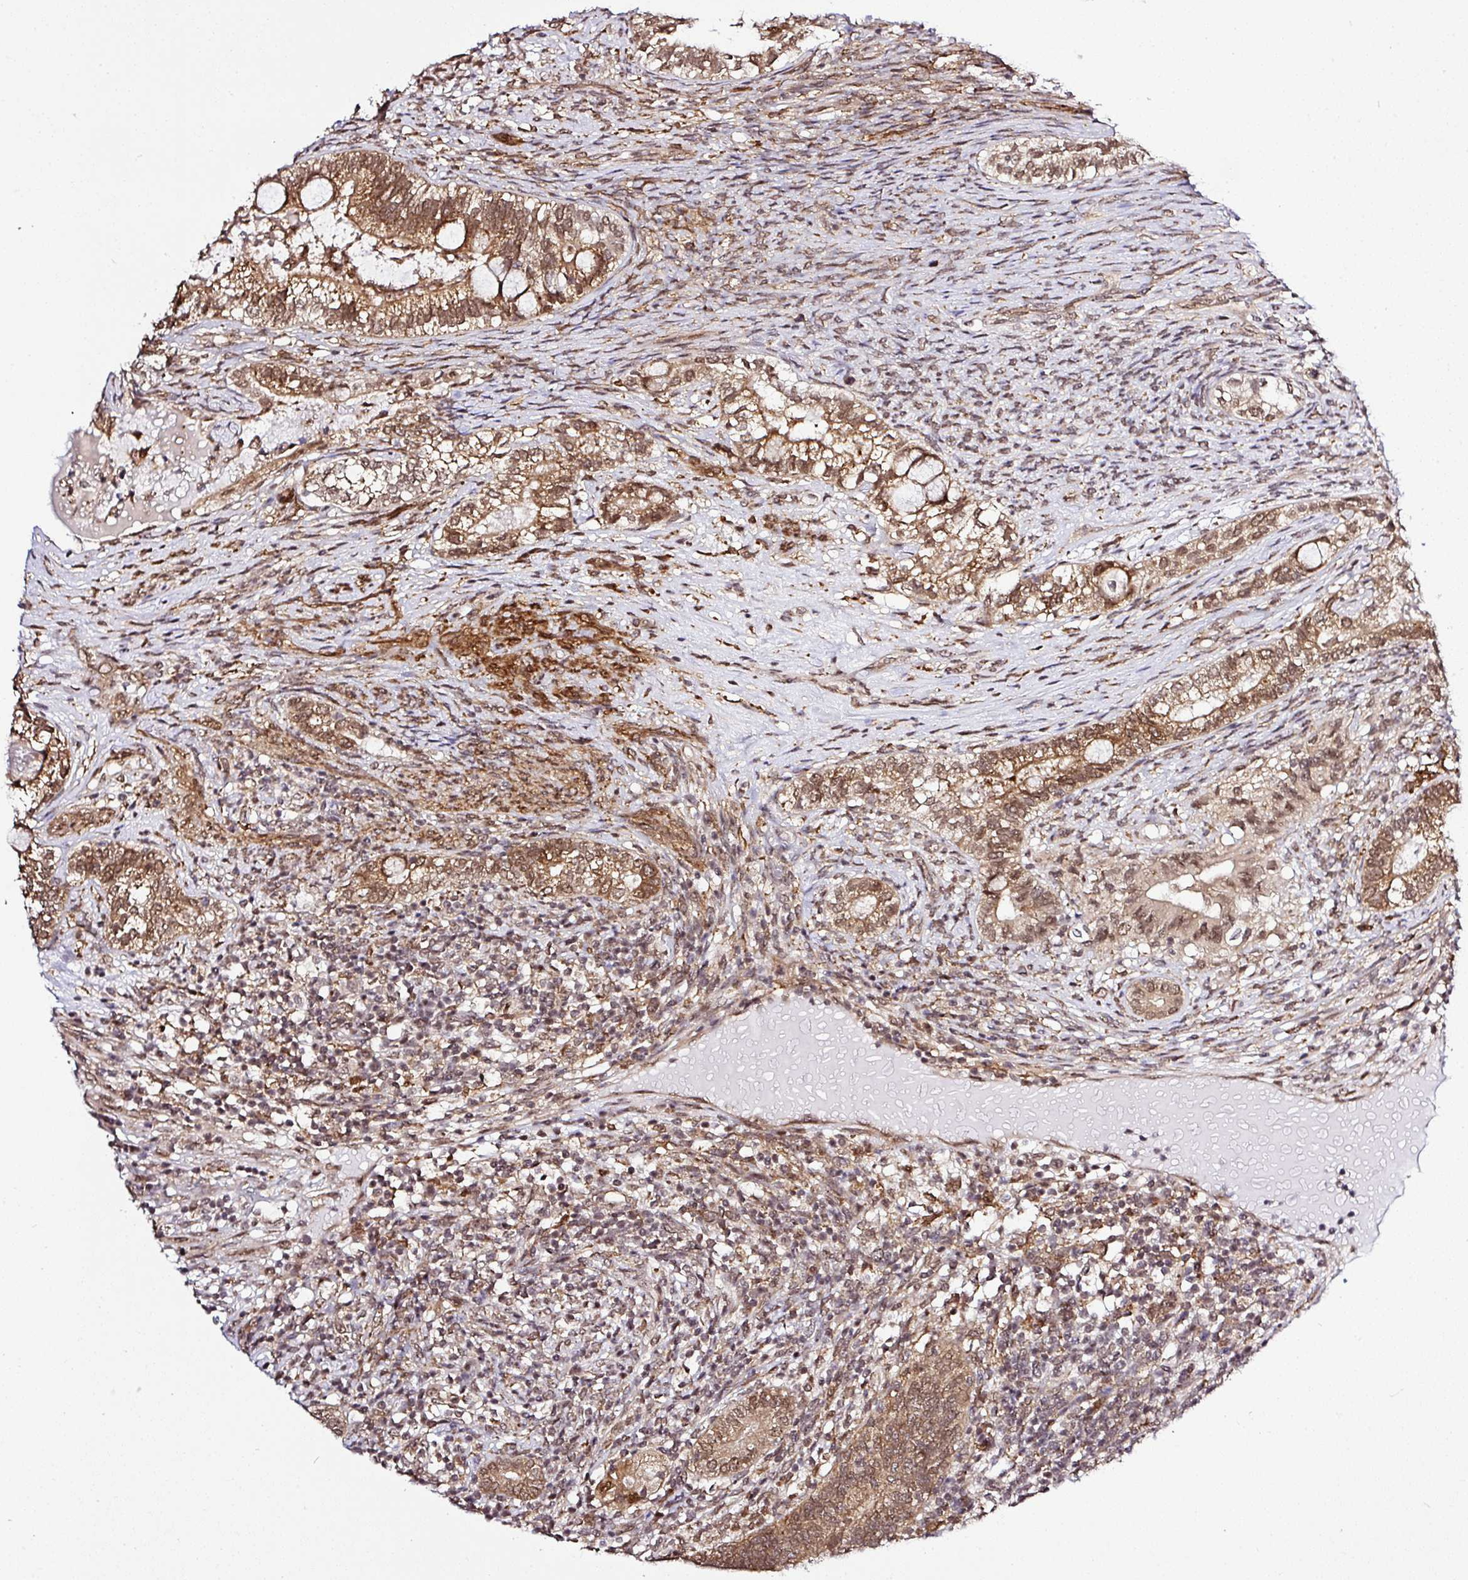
{"staining": {"intensity": "moderate", "quantity": ">75%", "location": "cytoplasmic/membranous,nuclear"}, "tissue": "testis cancer", "cell_type": "Tumor cells", "image_type": "cancer", "snomed": [{"axis": "morphology", "description": "Seminoma, NOS"}, {"axis": "morphology", "description": "Carcinoma, Embryonal, NOS"}, {"axis": "topography", "description": "Testis"}], "caption": "An image of human embryonal carcinoma (testis) stained for a protein exhibits moderate cytoplasmic/membranous and nuclear brown staining in tumor cells.", "gene": "FAM153A", "patient": {"sex": "male", "age": 41}}